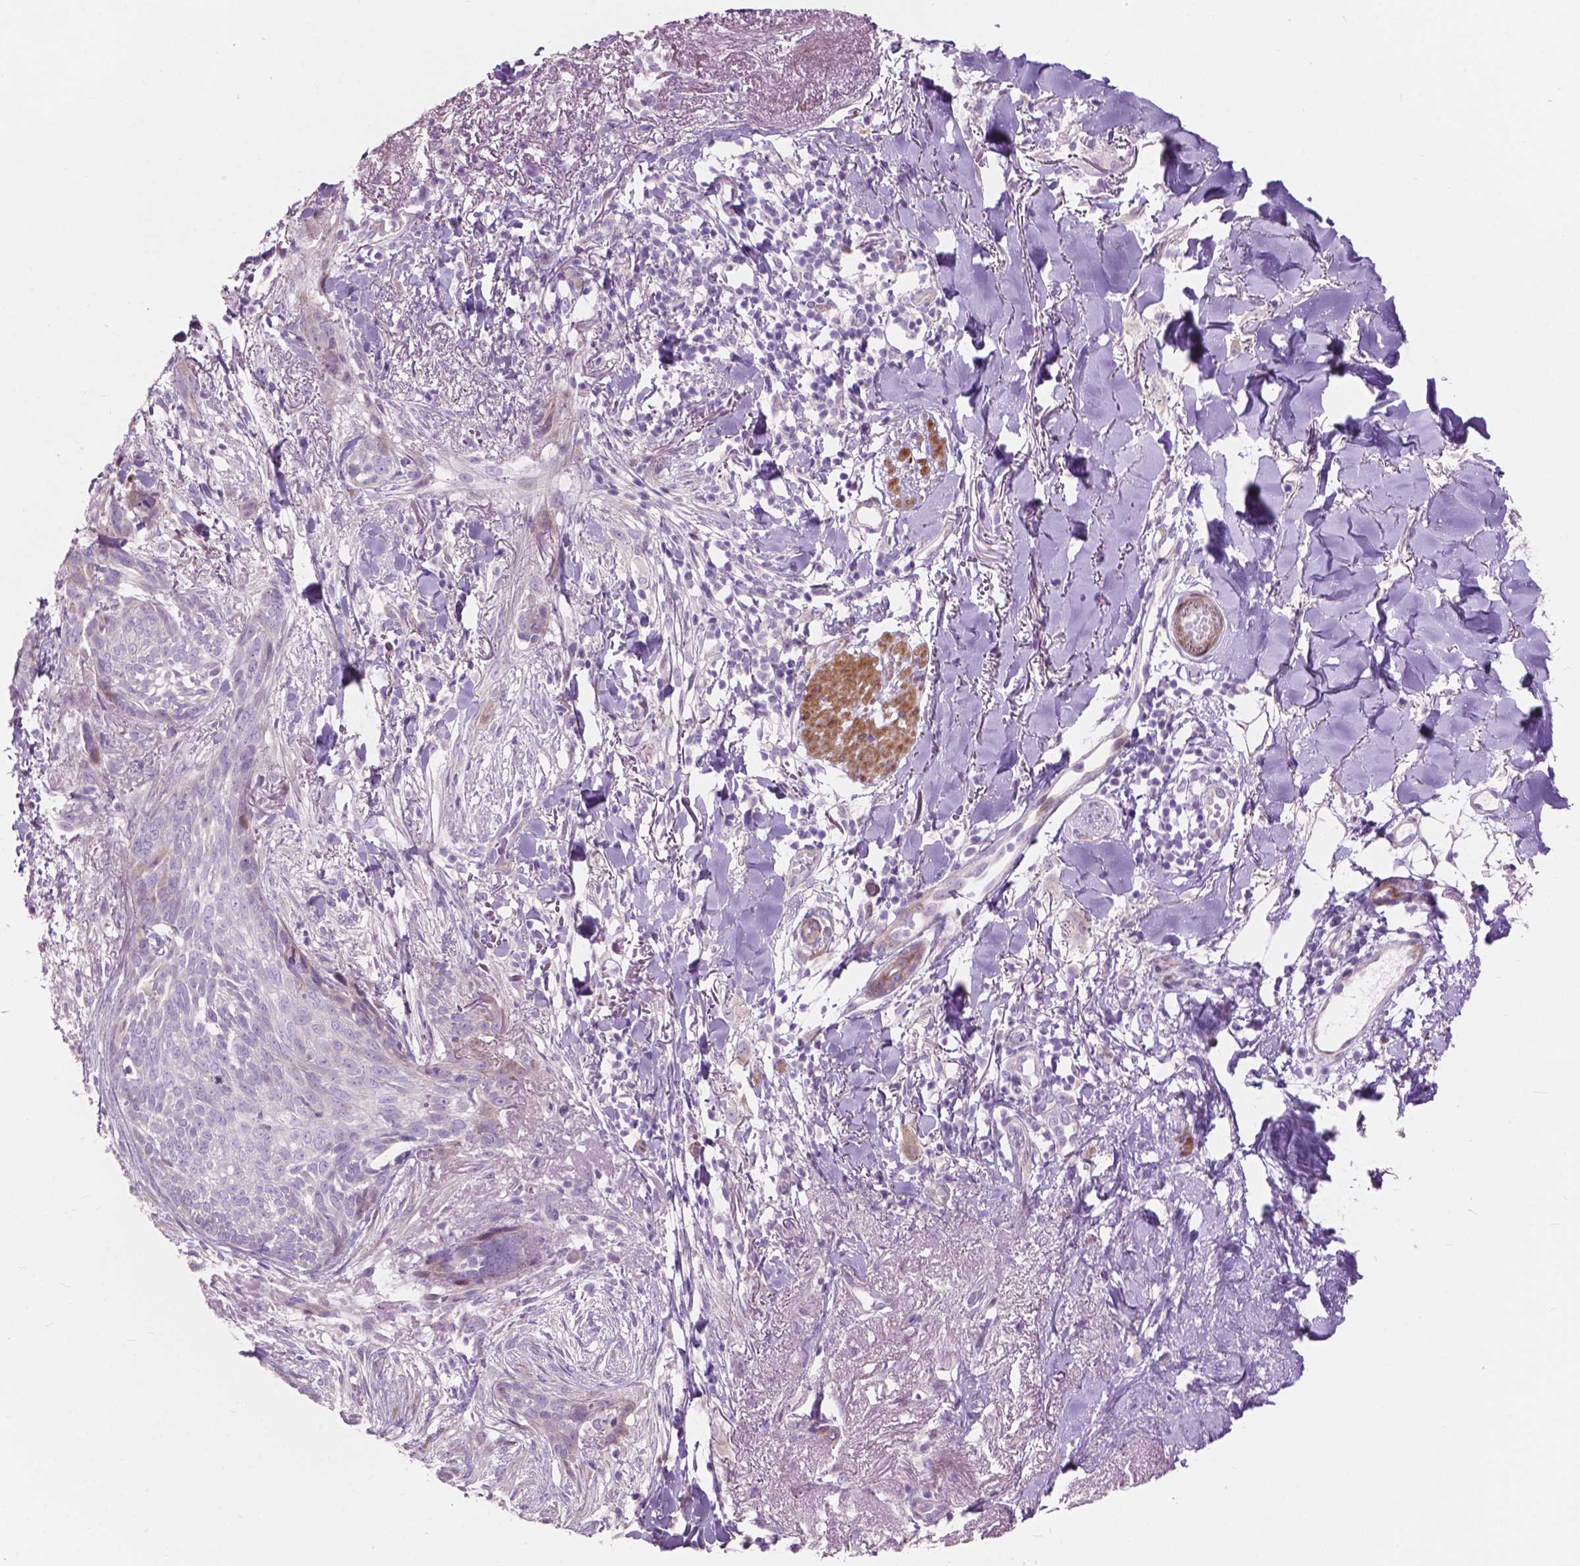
{"staining": {"intensity": "negative", "quantity": "none", "location": "none"}, "tissue": "skin cancer", "cell_type": "Tumor cells", "image_type": "cancer", "snomed": [{"axis": "morphology", "description": "Normal tissue, NOS"}, {"axis": "morphology", "description": "Basal cell carcinoma"}, {"axis": "topography", "description": "Skin"}], "caption": "Tumor cells show no significant protein staining in skin cancer (basal cell carcinoma).", "gene": "MORN1", "patient": {"sex": "male", "age": 84}}